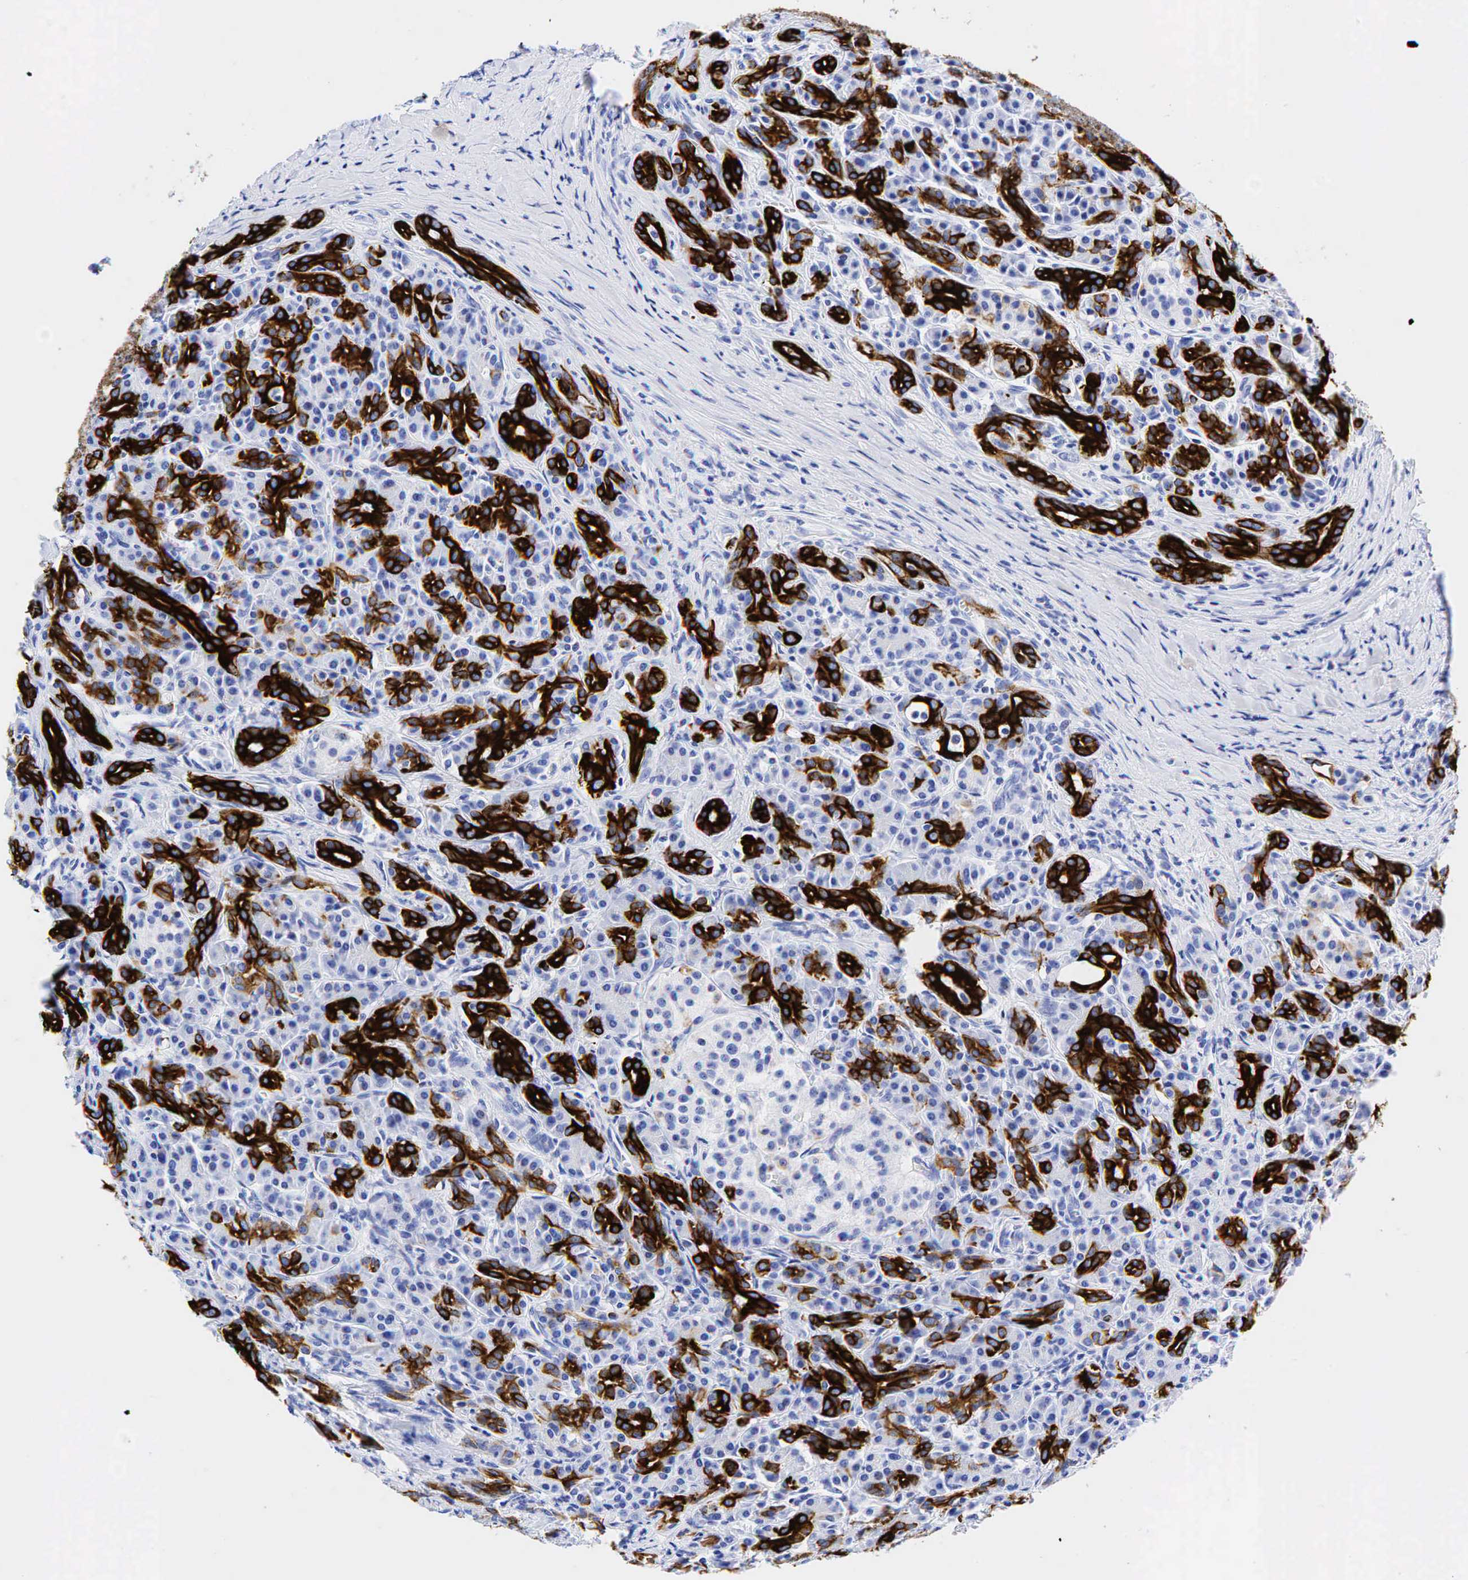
{"staining": {"intensity": "strong", "quantity": "25%-75%", "location": "cytoplasmic/membranous"}, "tissue": "pancreas", "cell_type": "Exocrine glandular cells", "image_type": "normal", "snomed": [{"axis": "morphology", "description": "Normal tissue, NOS"}, {"axis": "topography", "description": "Lymph node"}, {"axis": "topography", "description": "Pancreas"}], "caption": "Immunohistochemical staining of unremarkable pancreas exhibits strong cytoplasmic/membranous protein expression in about 25%-75% of exocrine glandular cells. (DAB (3,3'-diaminobenzidine) IHC with brightfield microscopy, high magnification).", "gene": "KRT19", "patient": {"sex": "male", "age": 59}}